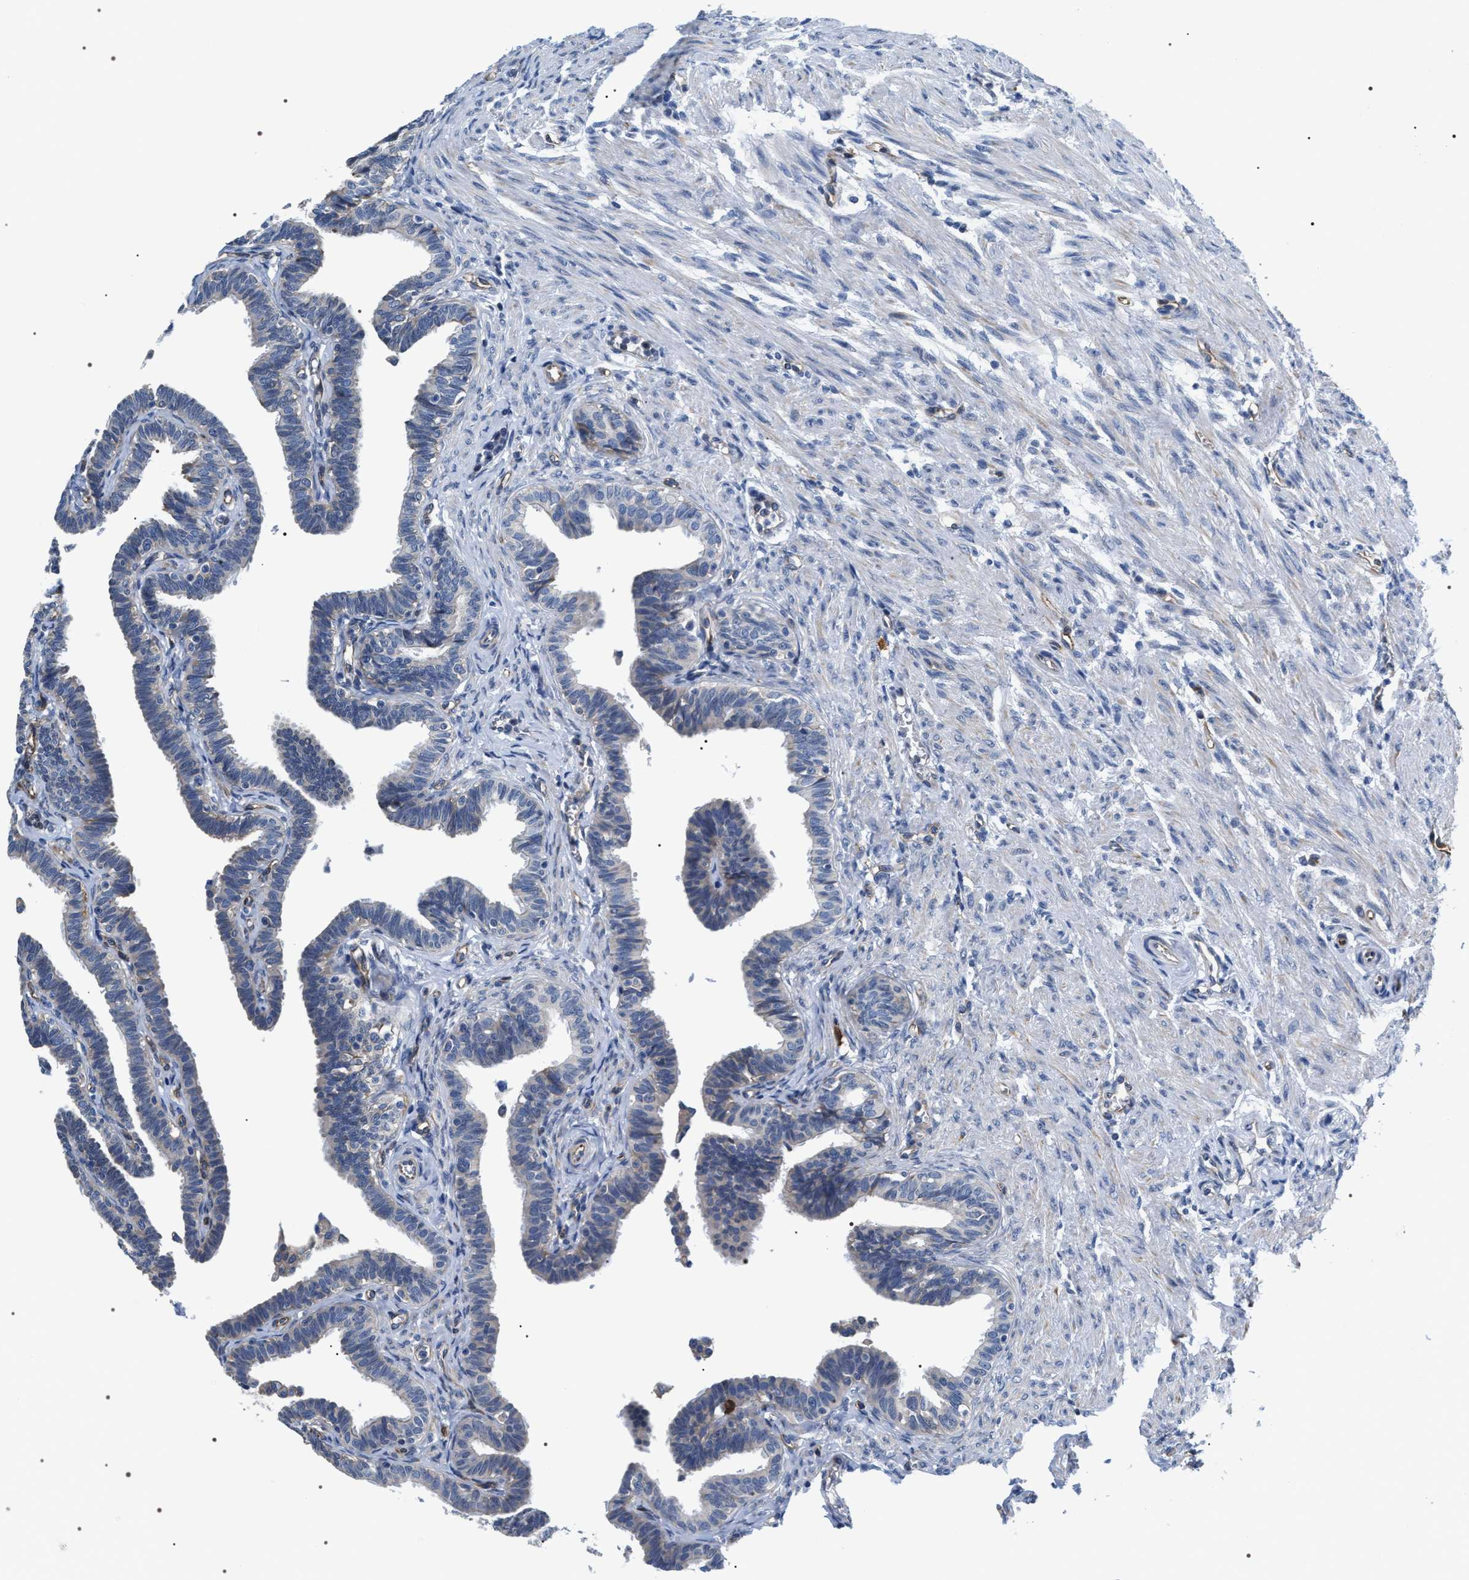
{"staining": {"intensity": "negative", "quantity": "none", "location": "none"}, "tissue": "fallopian tube", "cell_type": "Glandular cells", "image_type": "normal", "snomed": [{"axis": "morphology", "description": "Normal tissue, NOS"}, {"axis": "topography", "description": "Fallopian tube"}, {"axis": "topography", "description": "Ovary"}], "caption": "DAB immunohistochemical staining of unremarkable human fallopian tube shows no significant staining in glandular cells.", "gene": "PKD1L1", "patient": {"sex": "female", "age": 23}}